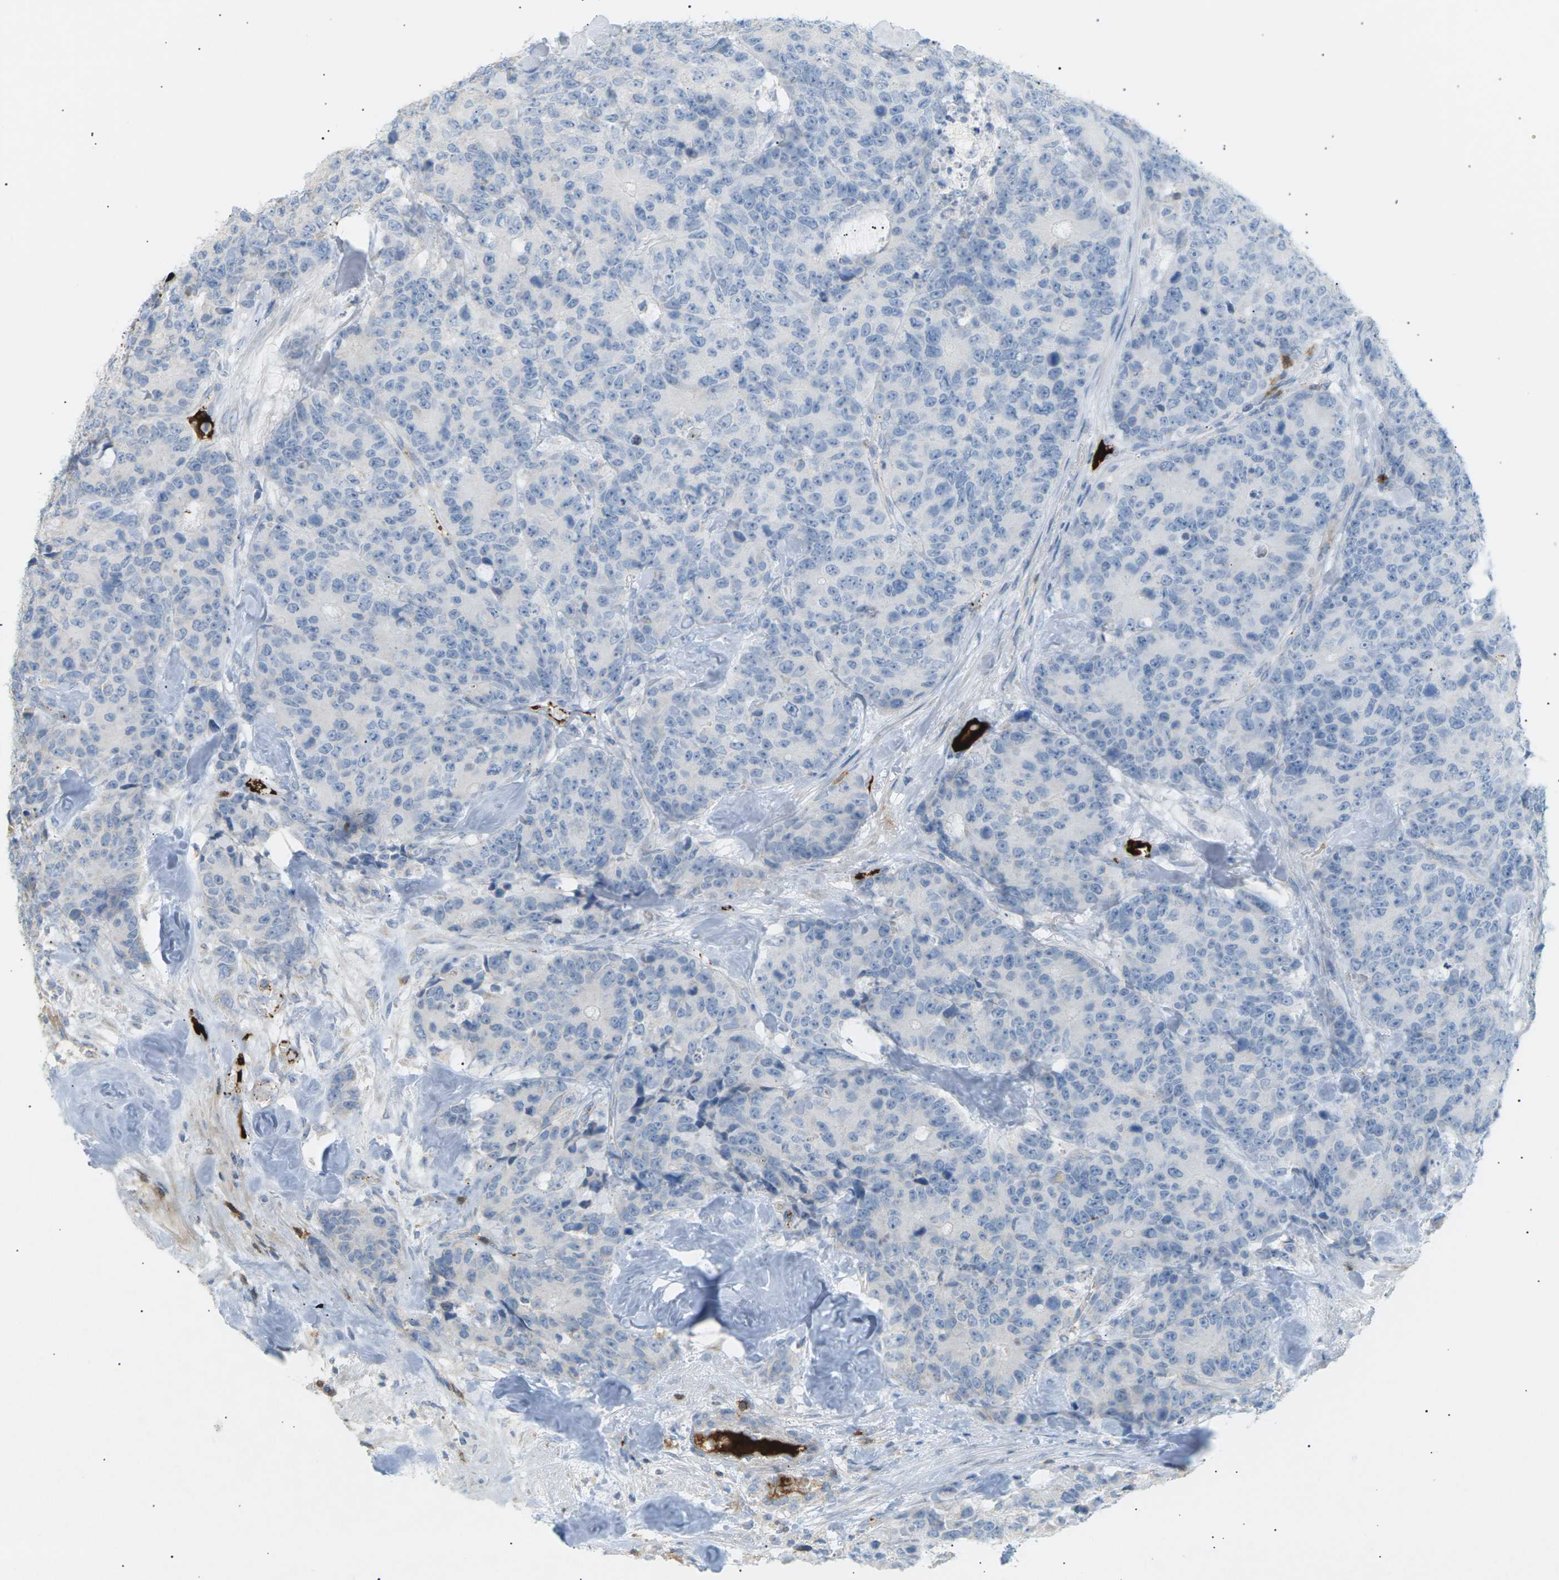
{"staining": {"intensity": "negative", "quantity": "none", "location": "none"}, "tissue": "colorectal cancer", "cell_type": "Tumor cells", "image_type": "cancer", "snomed": [{"axis": "morphology", "description": "Adenocarcinoma, NOS"}, {"axis": "topography", "description": "Colon"}], "caption": "An image of colorectal adenocarcinoma stained for a protein demonstrates no brown staining in tumor cells.", "gene": "LIME1", "patient": {"sex": "female", "age": 86}}